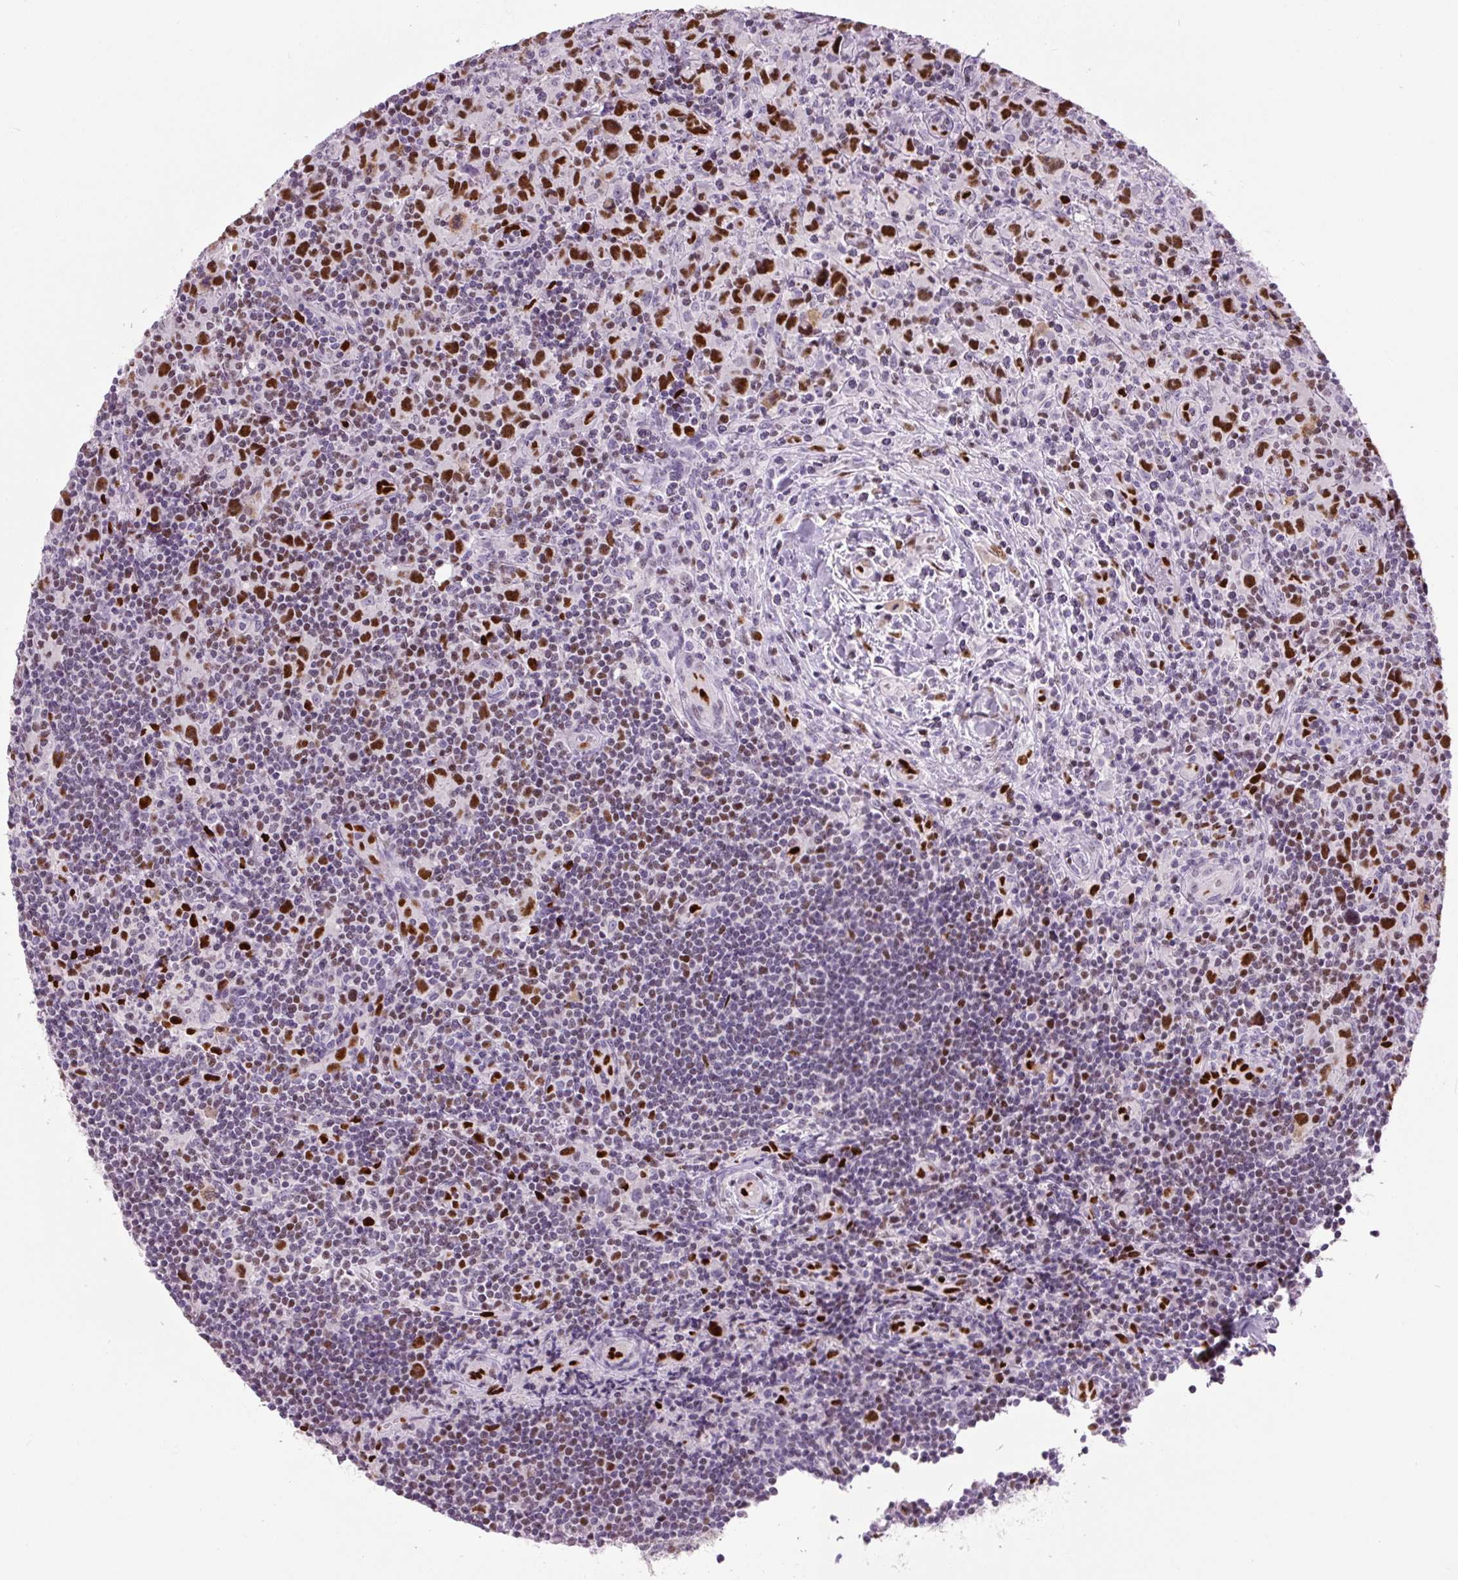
{"staining": {"intensity": "strong", "quantity": "25%-75%", "location": "nuclear"}, "tissue": "lymphoma", "cell_type": "Tumor cells", "image_type": "cancer", "snomed": [{"axis": "morphology", "description": "Hodgkin's disease, NOS"}, {"axis": "topography", "description": "Lymph node"}], "caption": "About 25%-75% of tumor cells in lymphoma demonstrate strong nuclear protein staining as visualized by brown immunohistochemical staining.", "gene": "ZEB1", "patient": {"sex": "female", "age": 18}}